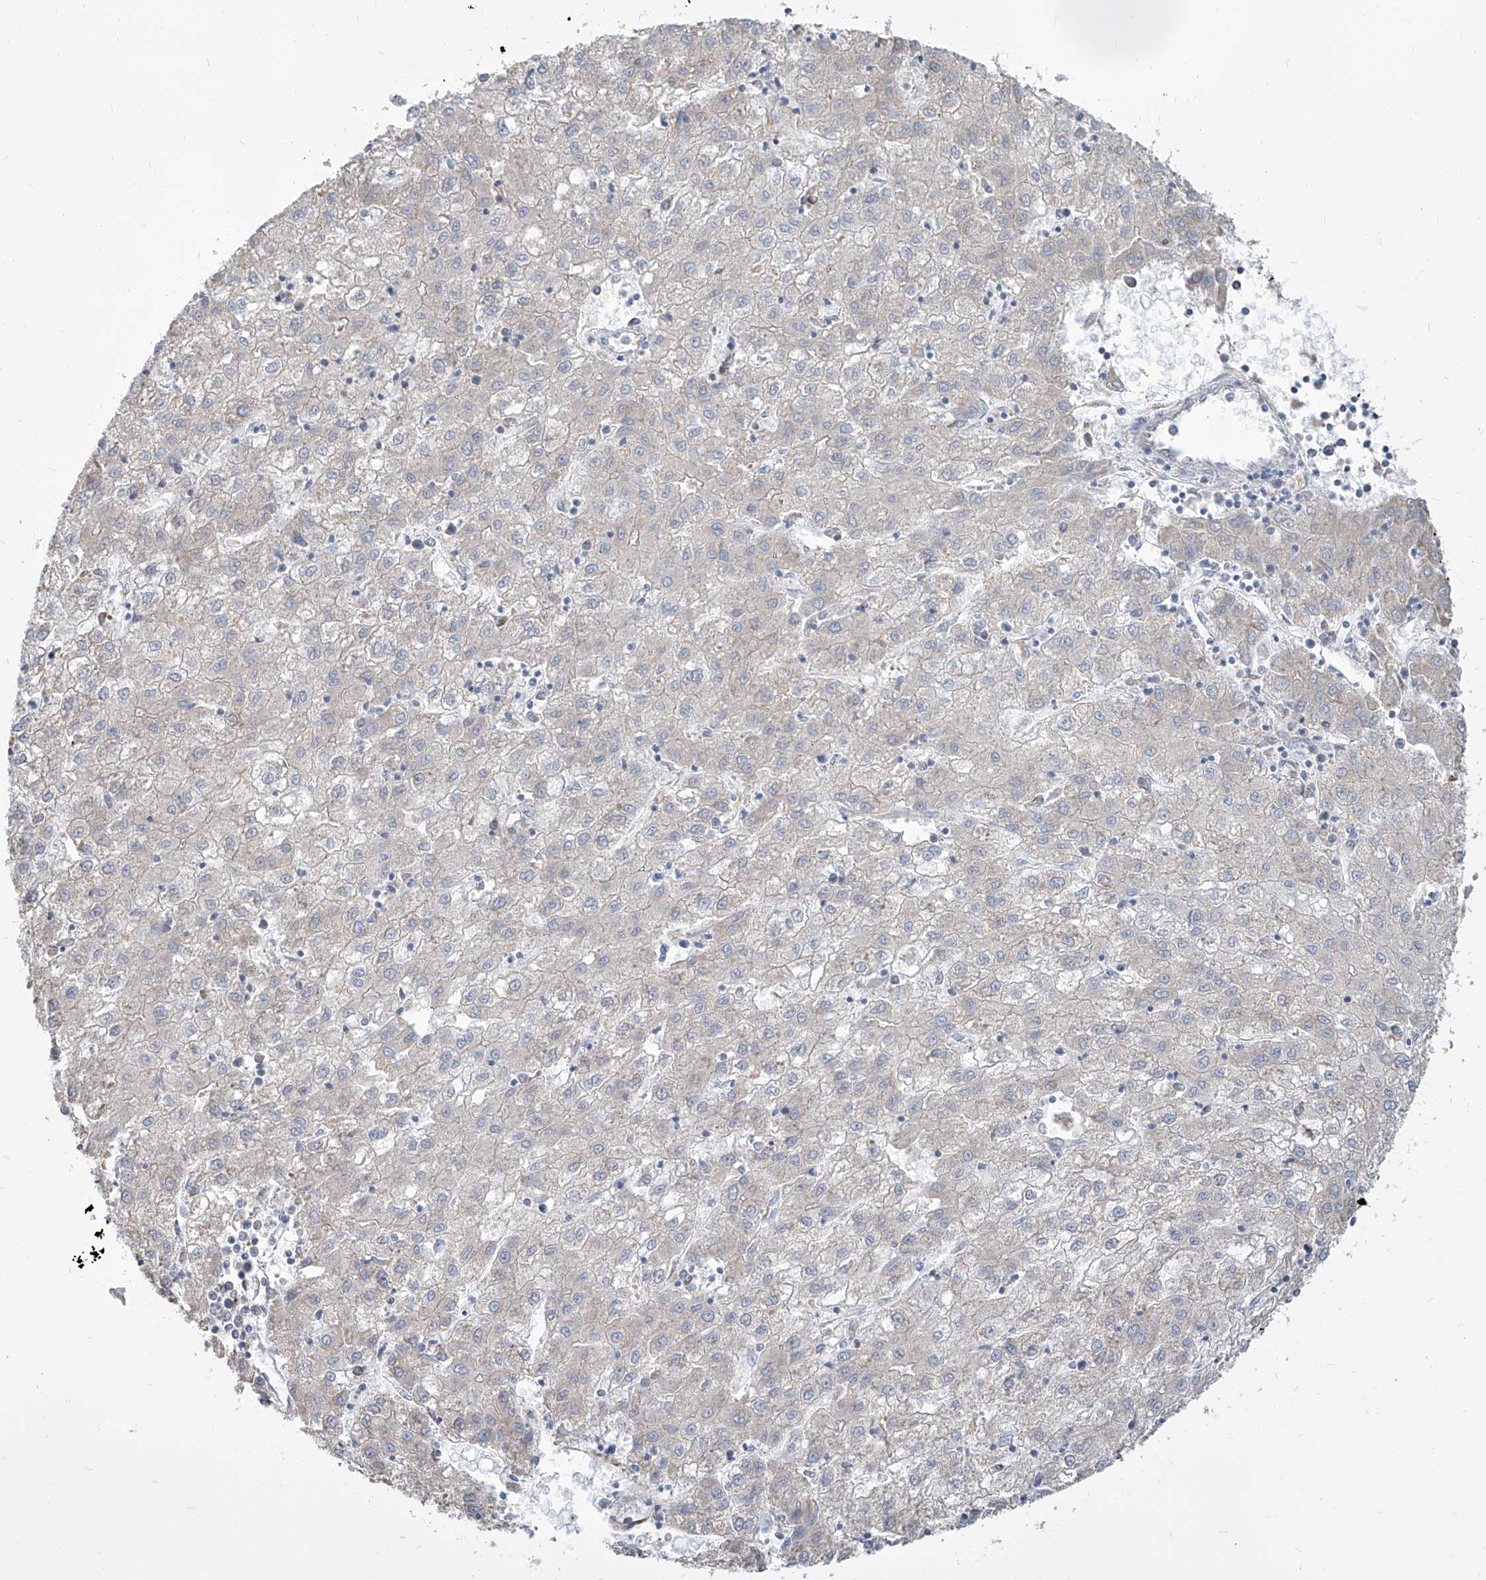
{"staining": {"intensity": "negative", "quantity": "none", "location": "none"}, "tissue": "liver cancer", "cell_type": "Tumor cells", "image_type": "cancer", "snomed": [{"axis": "morphology", "description": "Carcinoma, Hepatocellular, NOS"}, {"axis": "topography", "description": "Liver"}], "caption": "High magnification brightfield microscopy of liver cancer (hepatocellular carcinoma) stained with DAB (brown) and counterstained with hematoxylin (blue): tumor cells show no significant staining.", "gene": "FAM83B", "patient": {"sex": "male", "age": 72}}